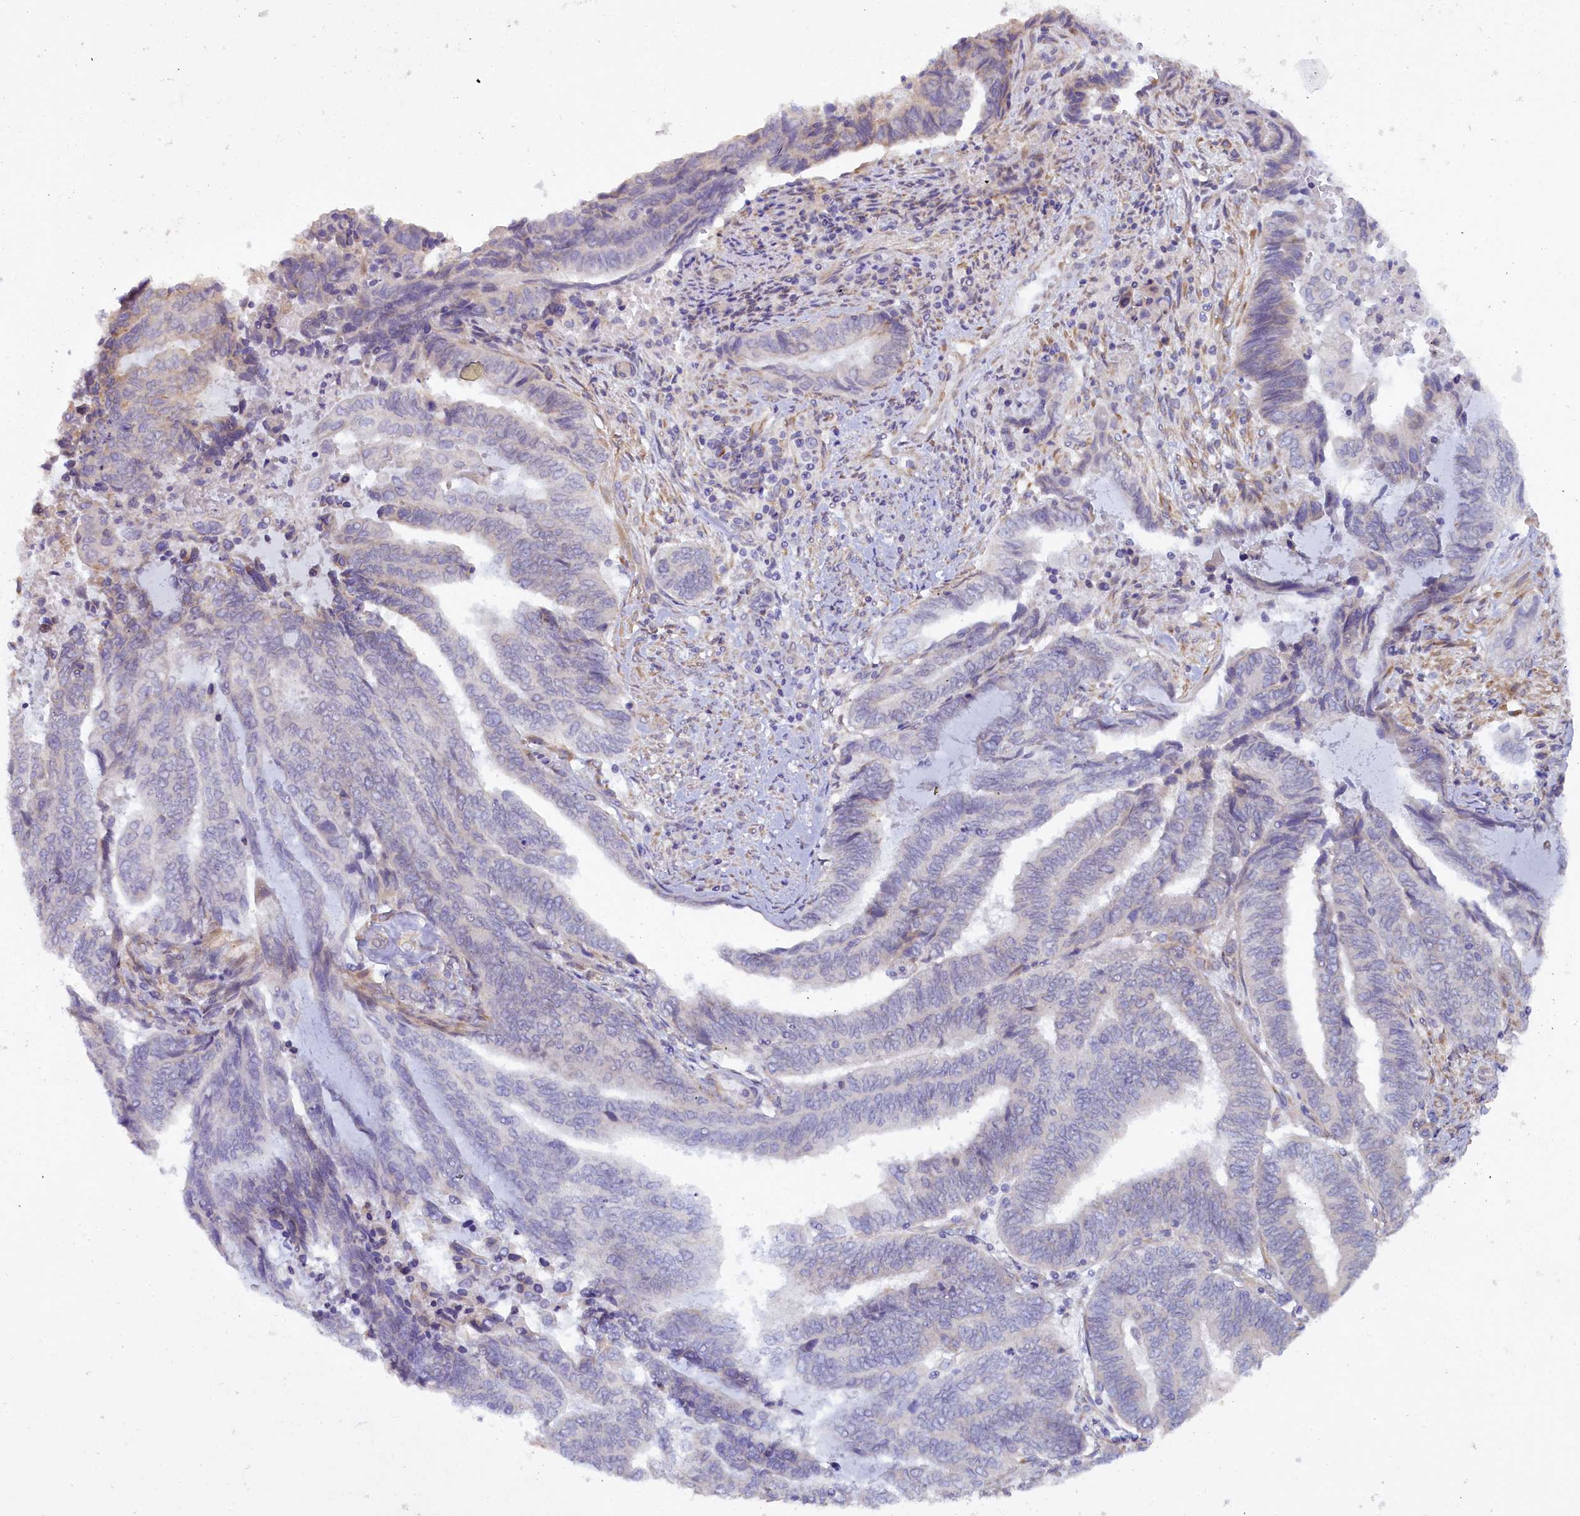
{"staining": {"intensity": "negative", "quantity": "none", "location": "none"}, "tissue": "endometrial cancer", "cell_type": "Tumor cells", "image_type": "cancer", "snomed": [{"axis": "morphology", "description": "Adenocarcinoma, NOS"}, {"axis": "topography", "description": "Uterus"}, {"axis": "topography", "description": "Endometrium"}], "caption": "This is a micrograph of immunohistochemistry staining of endometrial cancer (adenocarcinoma), which shows no staining in tumor cells.", "gene": "POGLUT3", "patient": {"sex": "female", "age": 70}}